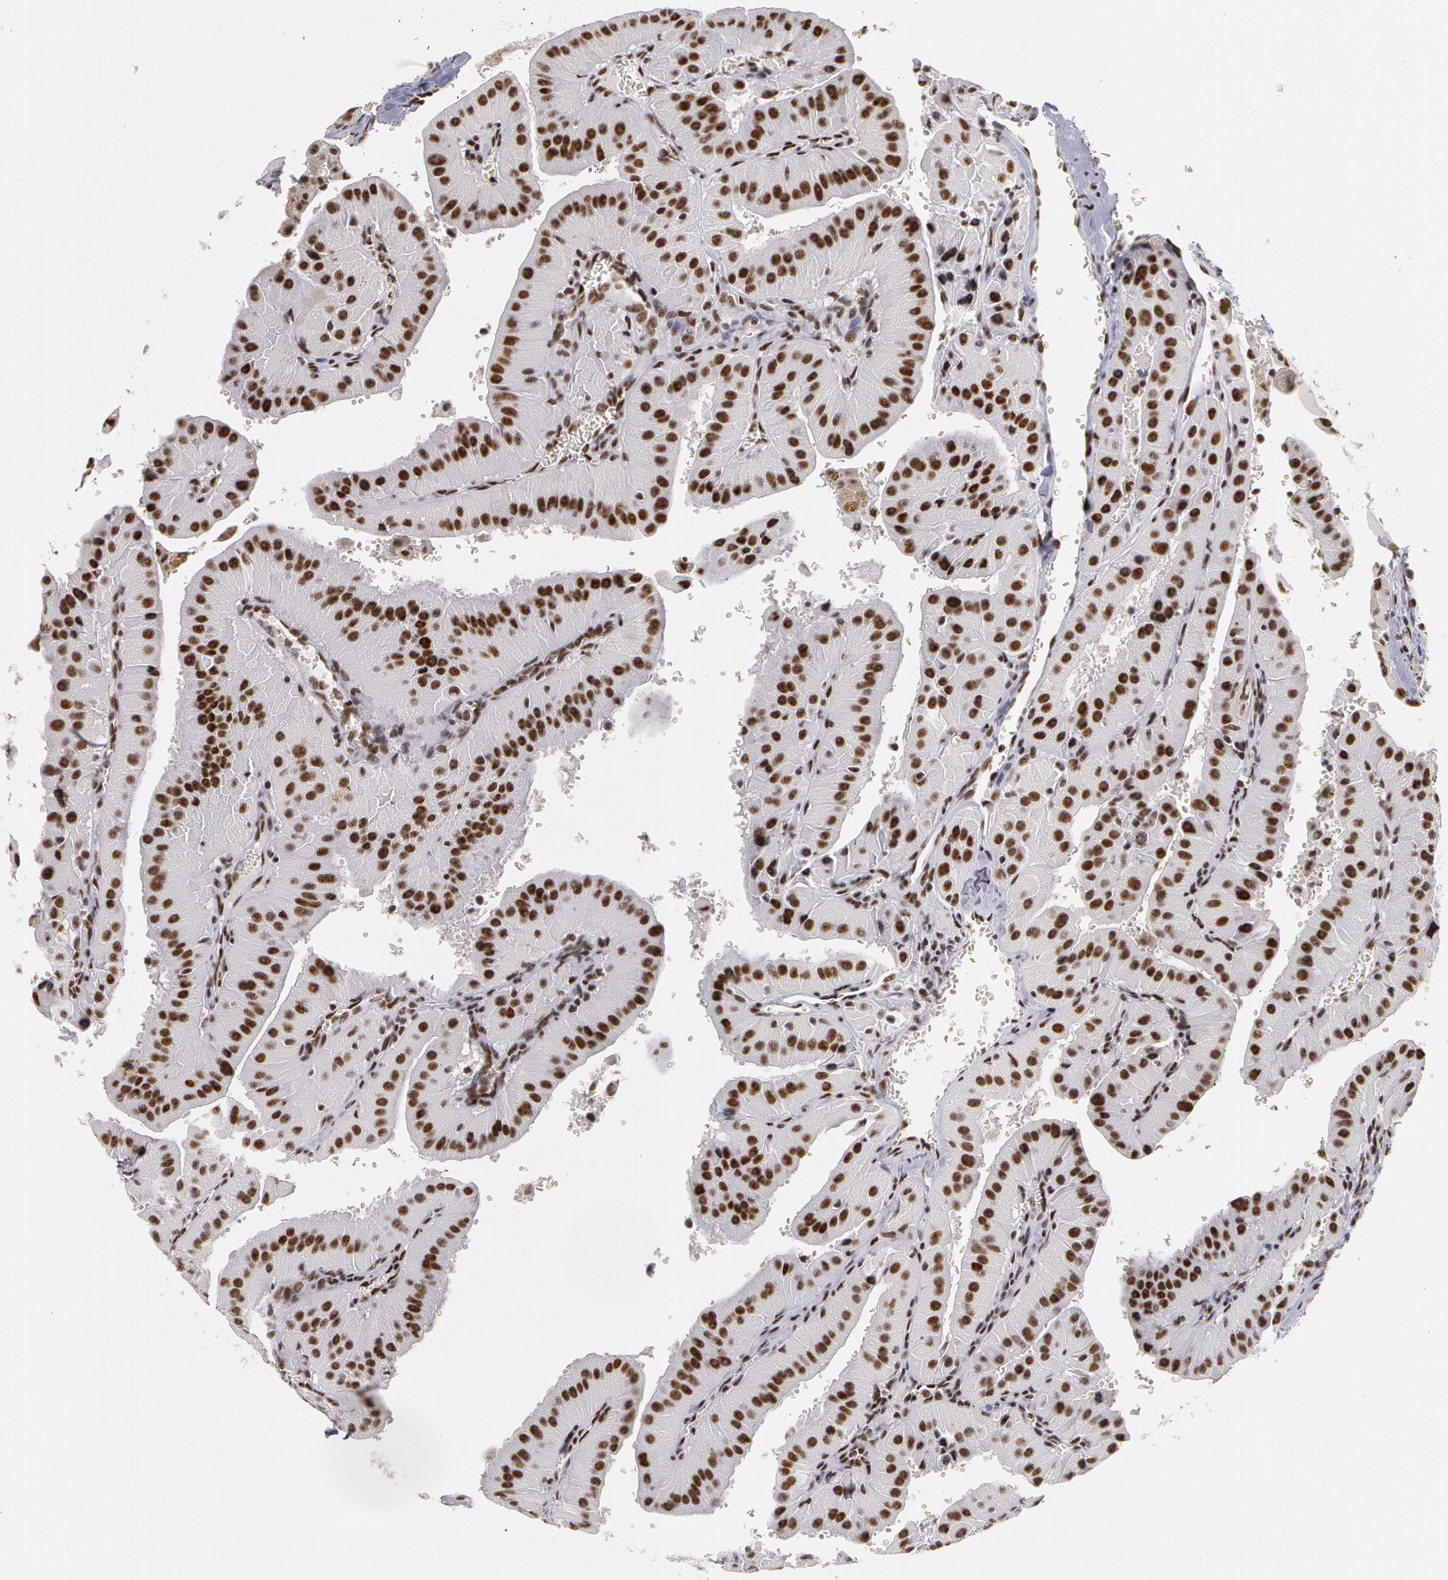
{"staining": {"intensity": "strong", "quantity": ">75%", "location": "nuclear"}, "tissue": "thyroid cancer", "cell_type": "Tumor cells", "image_type": "cancer", "snomed": [{"axis": "morphology", "description": "Carcinoma, NOS"}, {"axis": "topography", "description": "Thyroid gland"}], "caption": "Brown immunohistochemical staining in human carcinoma (thyroid) shows strong nuclear staining in about >75% of tumor cells.", "gene": "PNN", "patient": {"sex": "male", "age": 76}}